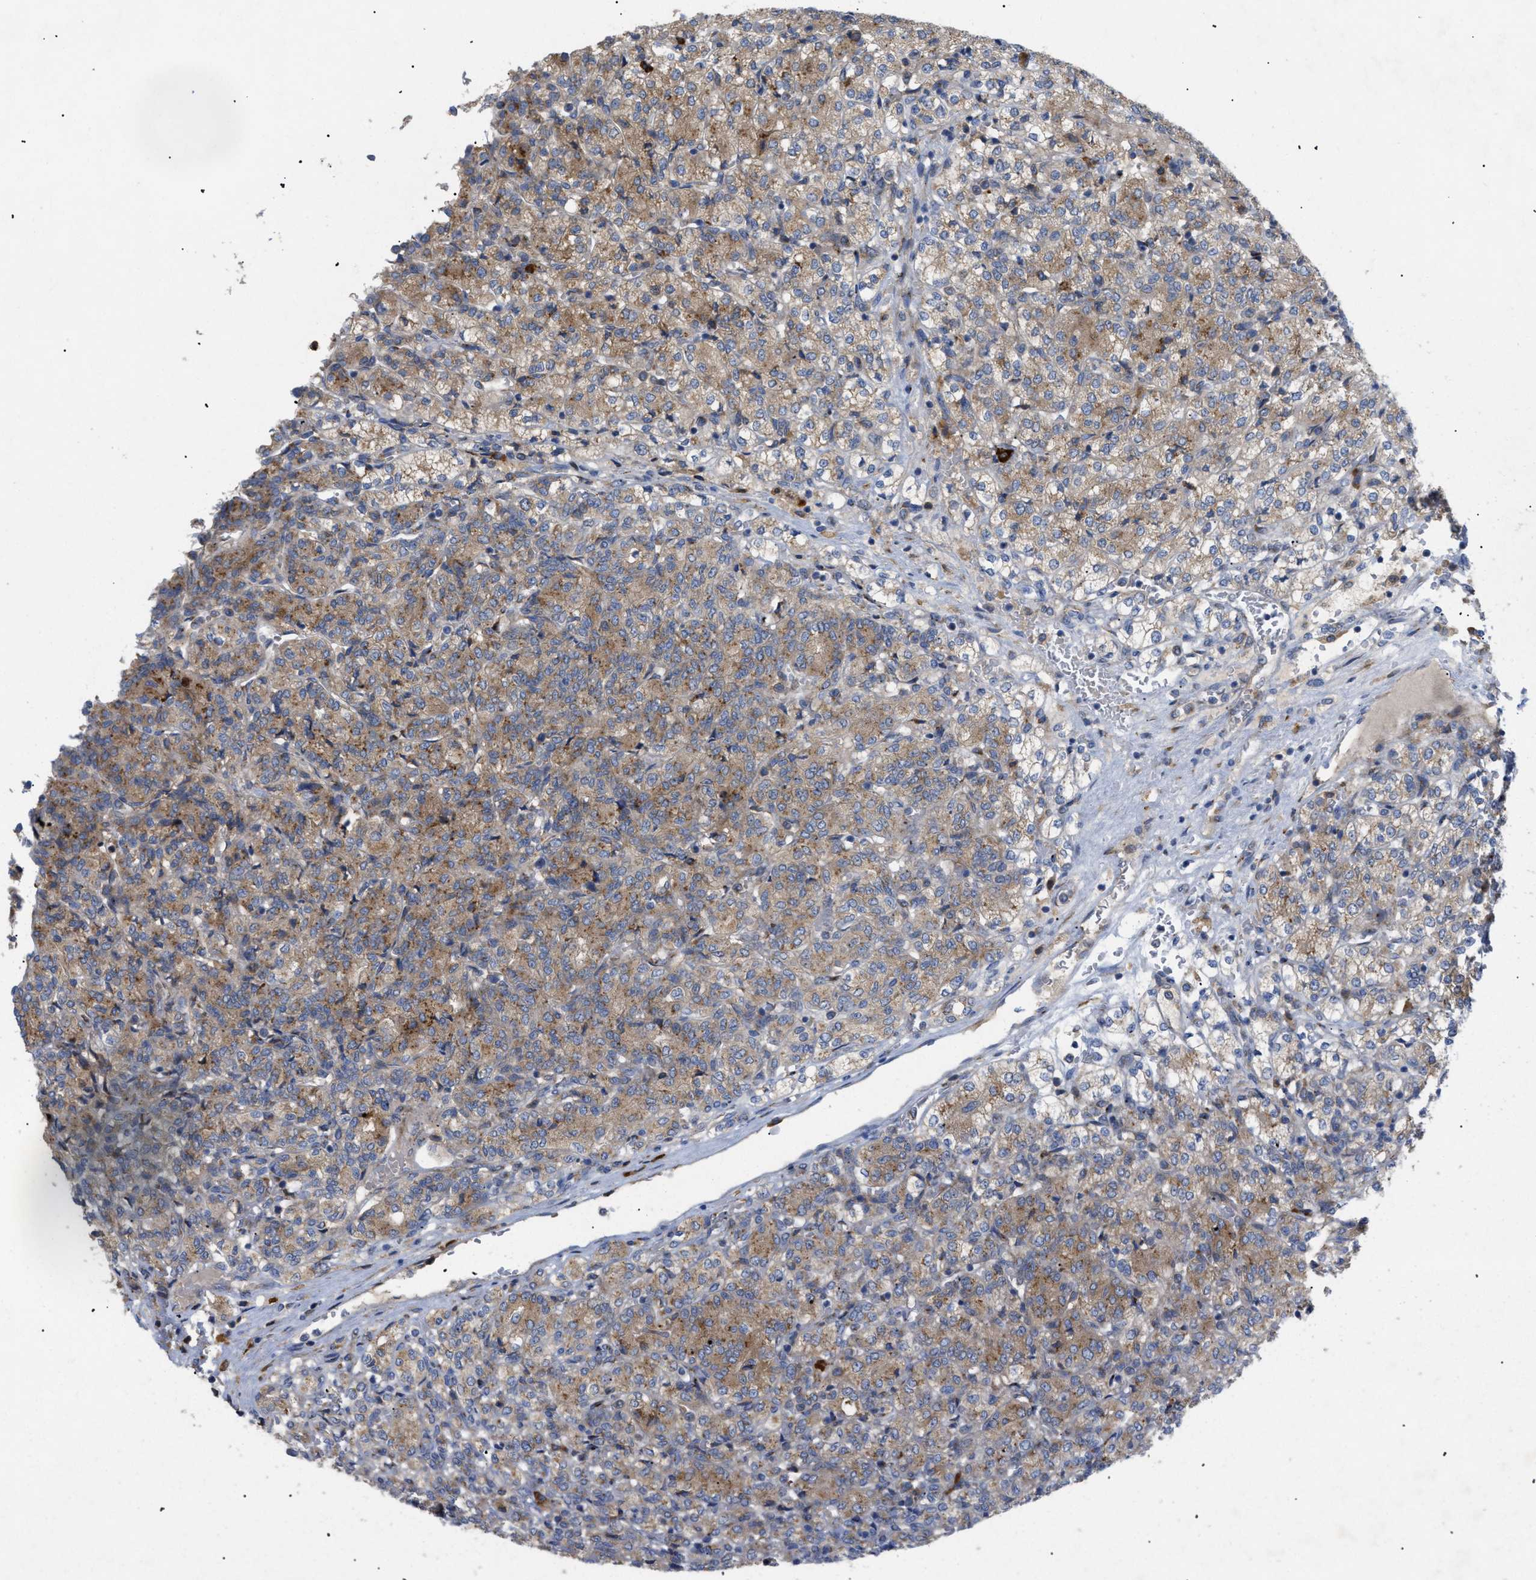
{"staining": {"intensity": "moderate", "quantity": ">75%", "location": "cytoplasmic/membranous"}, "tissue": "renal cancer", "cell_type": "Tumor cells", "image_type": "cancer", "snomed": [{"axis": "morphology", "description": "Adenocarcinoma, NOS"}, {"axis": "topography", "description": "Kidney"}], "caption": "A medium amount of moderate cytoplasmic/membranous staining is appreciated in approximately >75% of tumor cells in adenocarcinoma (renal) tissue.", "gene": "SLC50A1", "patient": {"sex": "male", "age": 77}}